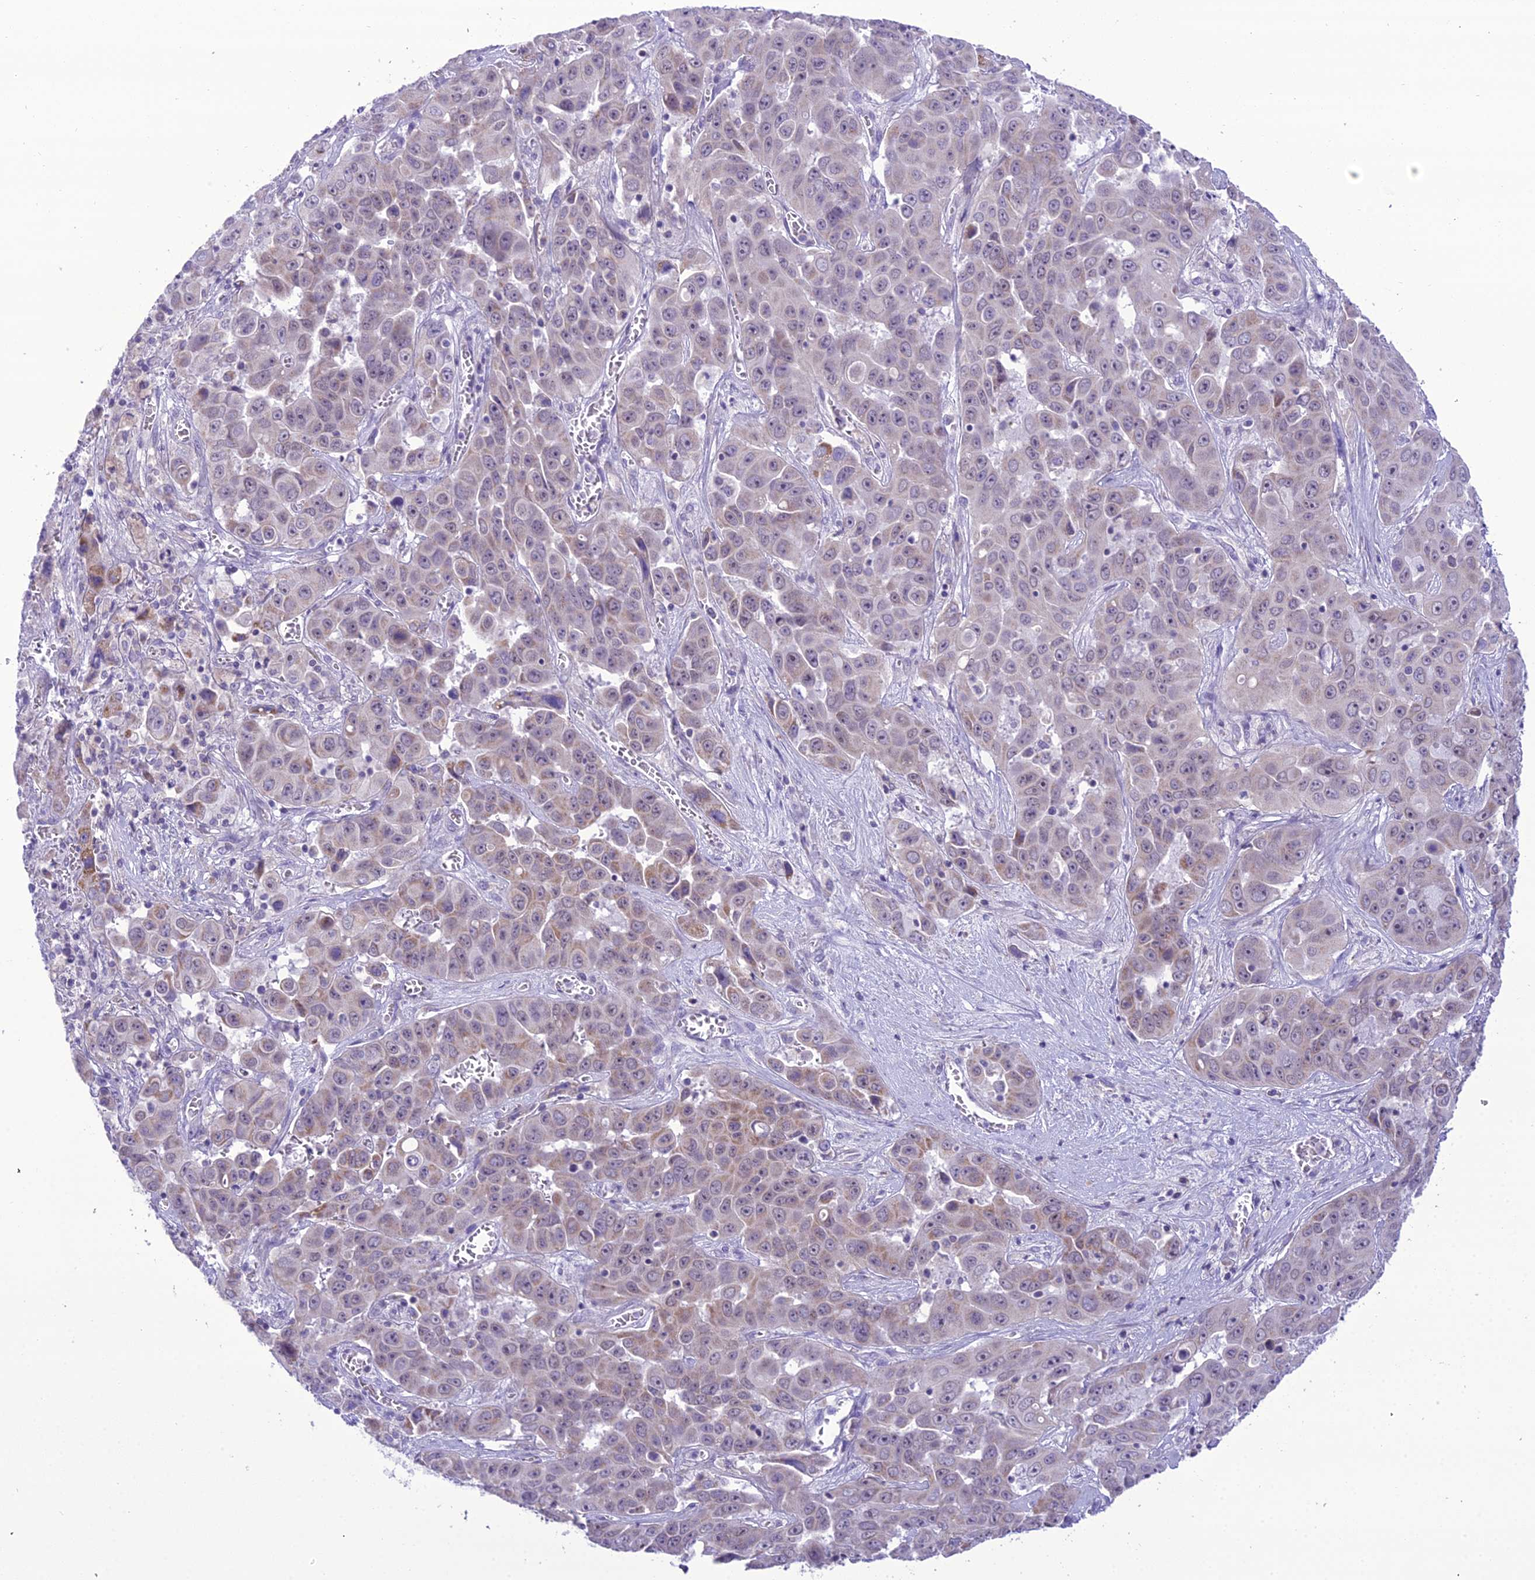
{"staining": {"intensity": "weak", "quantity": "25%-75%", "location": "cytoplasmic/membranous"}, "tissue": "liver cancer", "cell_type": "Tumor cells", "image_type": "cancer", "snomed": [{"axis": "morphology", "description": "Cholangiocarcinoma"}, {"axis": "topography", "description": "Liver"}], "caption": "Immunohistochemistry micrograph of liver cancer (cholangiocarcinoma) stained for a protein (brown), which displays low levels of weak cytoplasmic/membranous positivity in about 25%-75% of tumor cells.", "gene": "B9D2", "patient": {"sex": "female", "age": 52}}